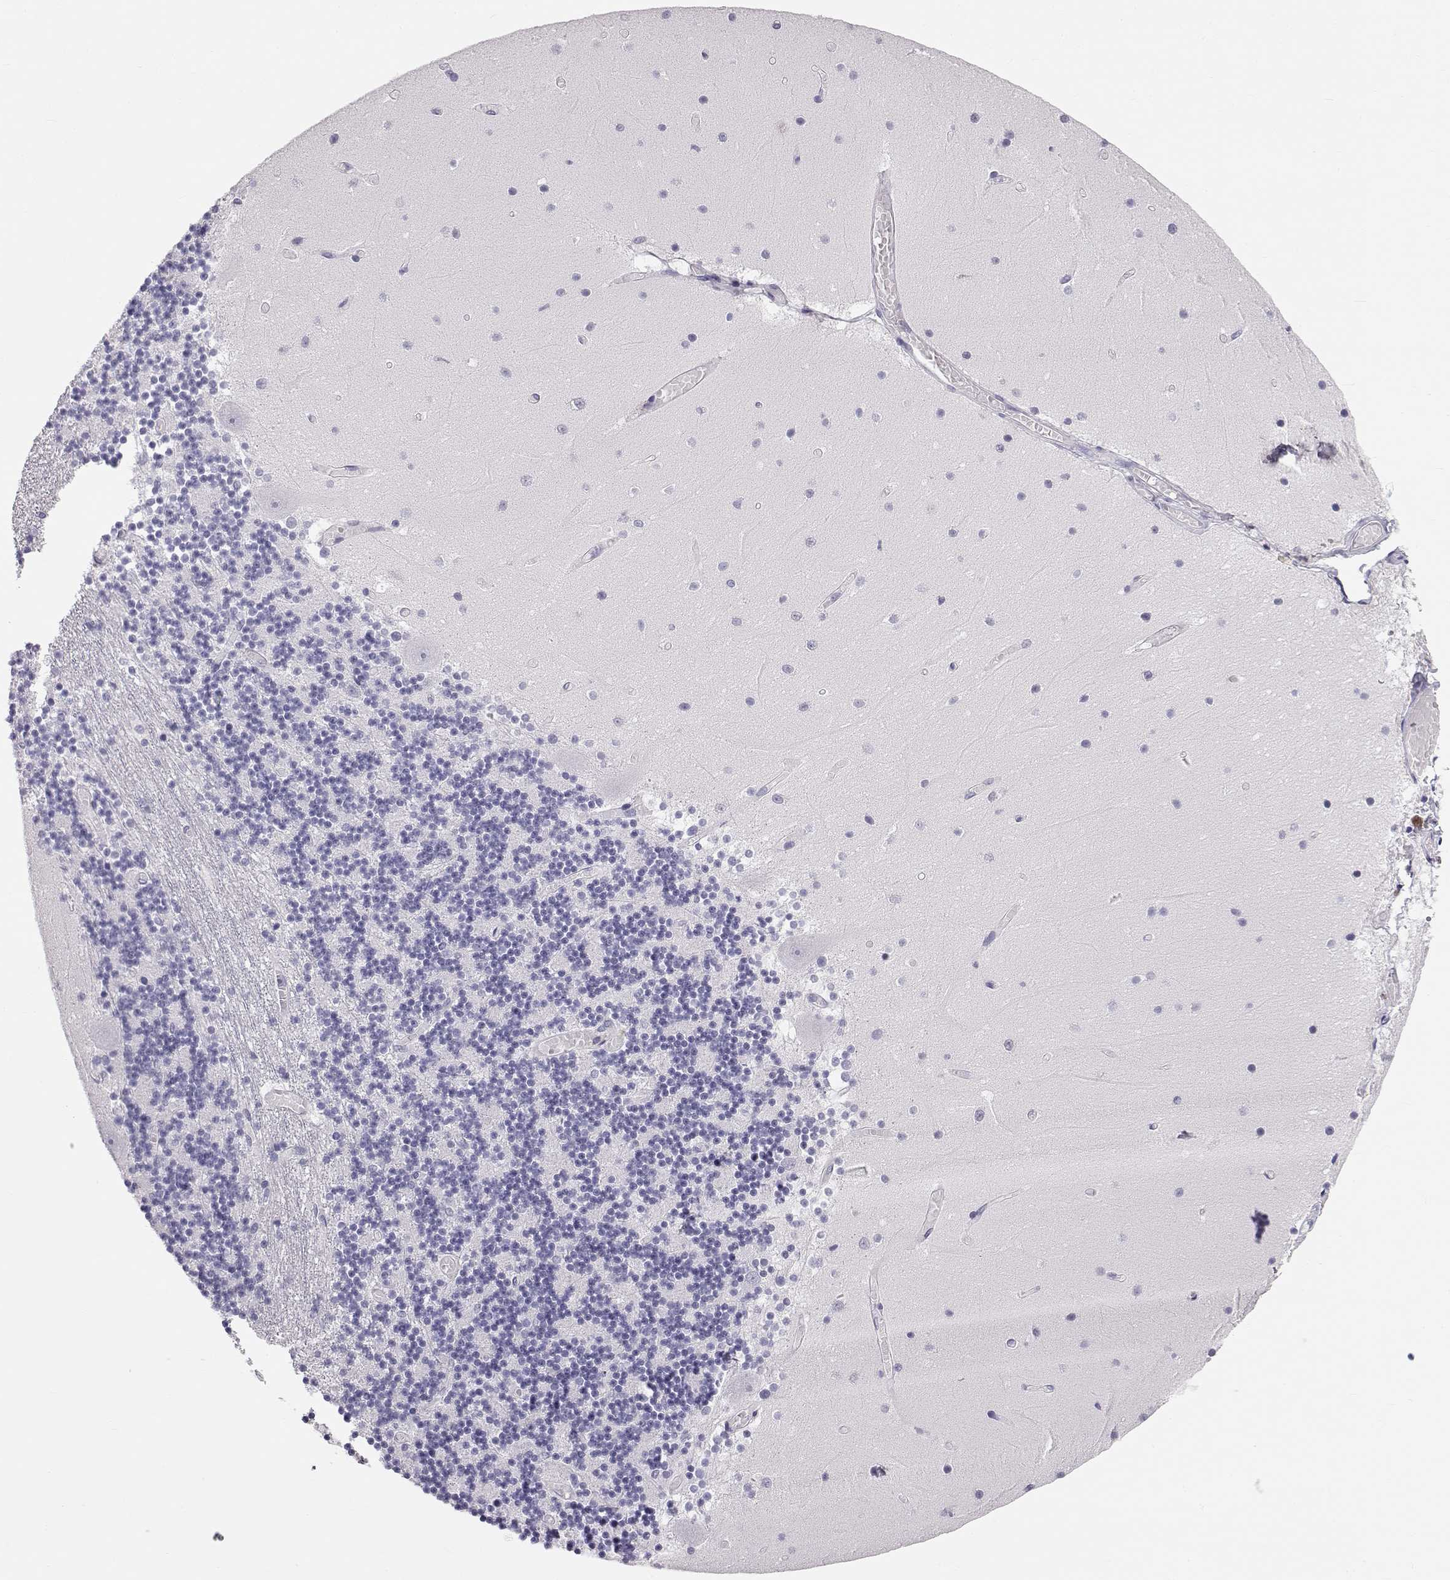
{"staining": {"intensity": "negative", "quantity": "none", "location": "none"}, "tissue": "cerebellum", "cell_type": "Cells in granular layer", "image_type": "normal", "snomed": [{"axis": "morphology", "description": "Normal tissue, NOS"}, {"axis": "topography", "description": "Cerebellum"}], "caption": "Benign cerebellum was stained to show a protein in brown. There is no significant expression in cells in granular layer. The staining is performed using DAB (3,3'-diaminobenzidine) brown chromogen with nuclei counter-stained in using hematoxylin.", "gene": "RD3", "patient": {"sex": "female", "age": 28}}